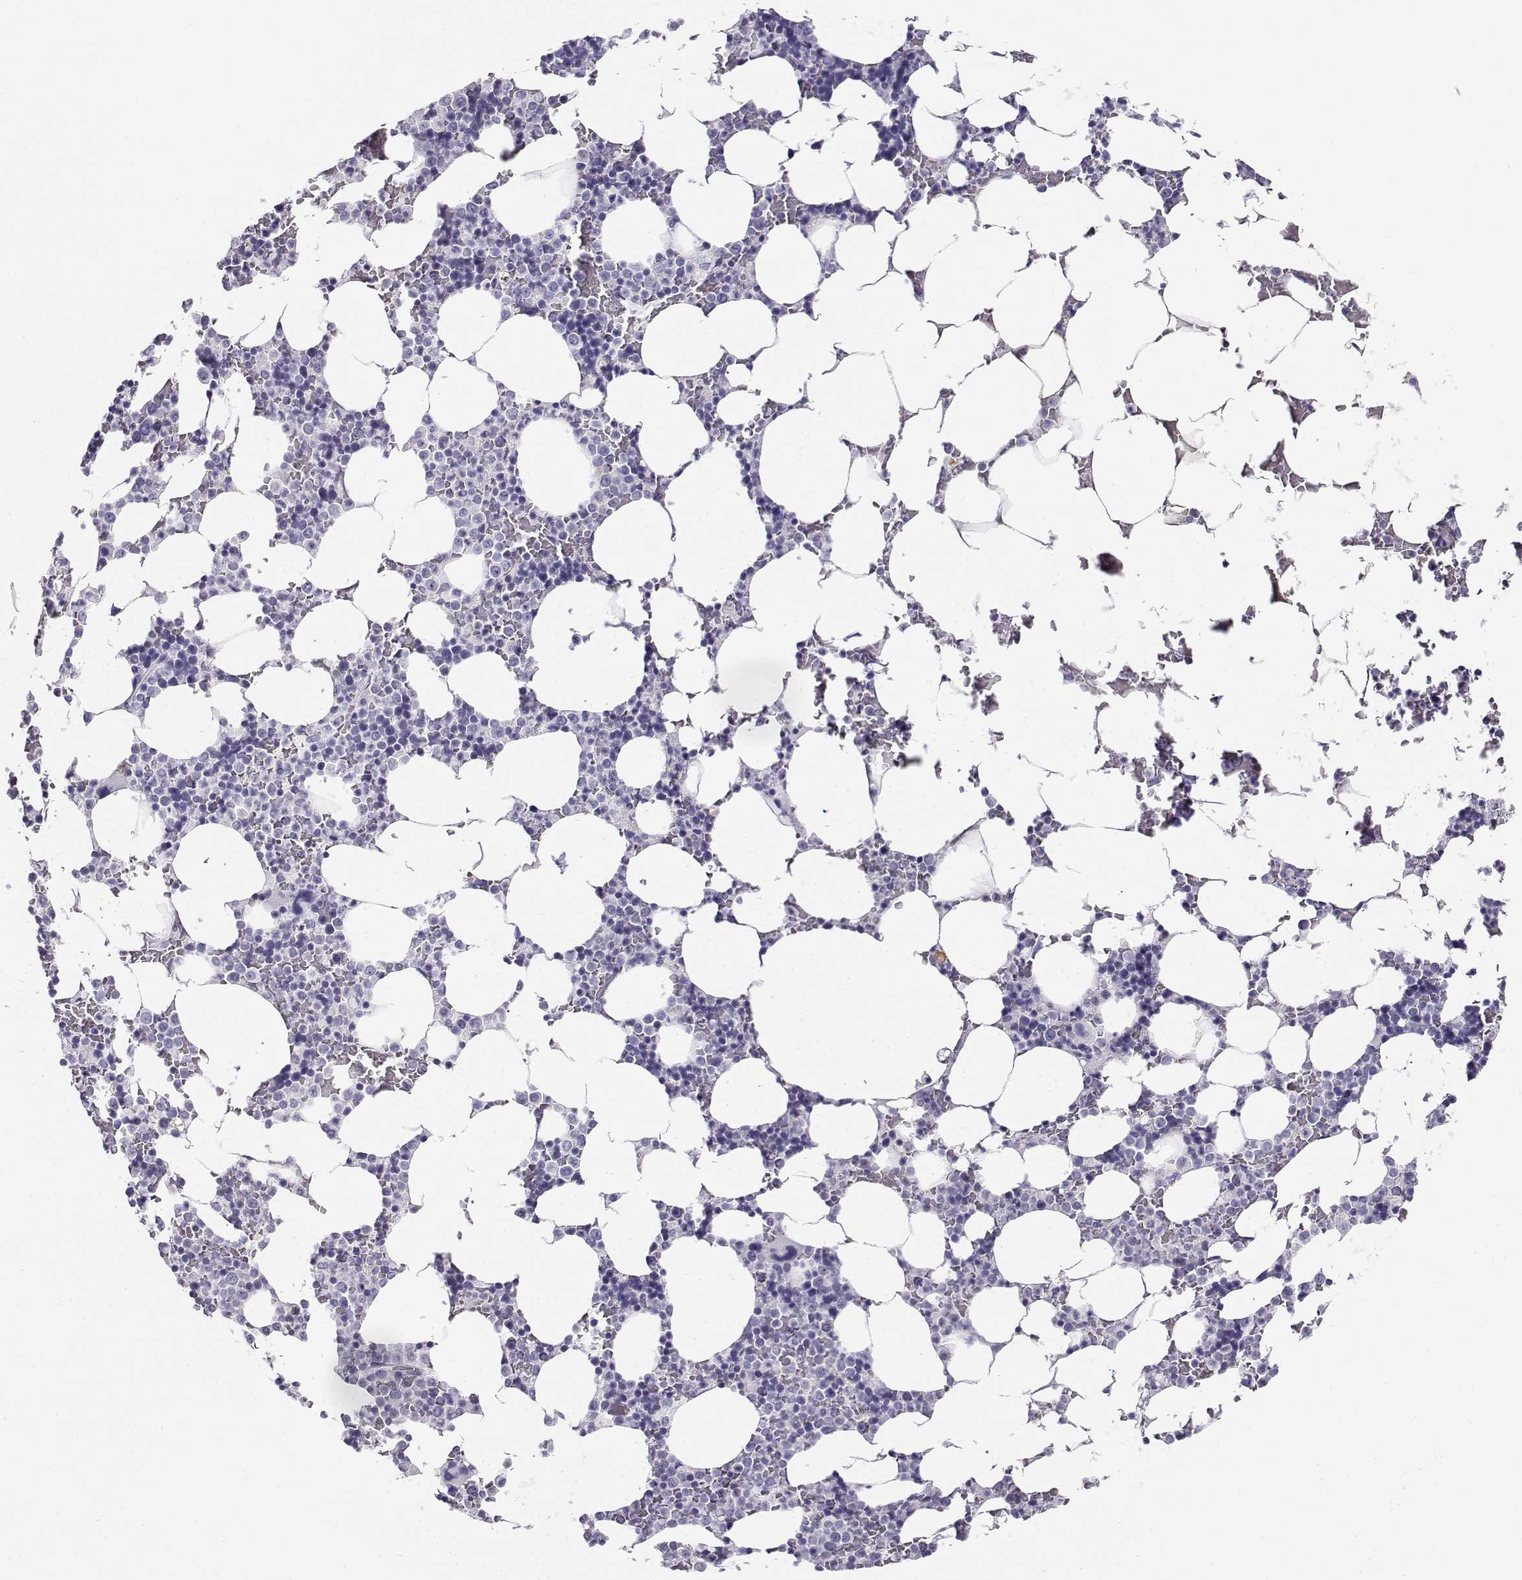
{"staining": {"intensity": "negative", "quantity": "none", "location": "none"}, "tissue": "bone marrow", "cell_type": "Hematopoietic cells", "image_type": "normal", "snomed": [{"axis": "morphology", "description": "Normal tissue, NOS"}, {"axis": "topography", "description": "Bone marrow"}], "caption": "This is an immunohistochemistry (IHC) histopathology image of unremarkable bone marrow. There is no expression in hematopoietic cells.", "gene": "CABS1", "patient": {"sex": "male", "age": 51}}